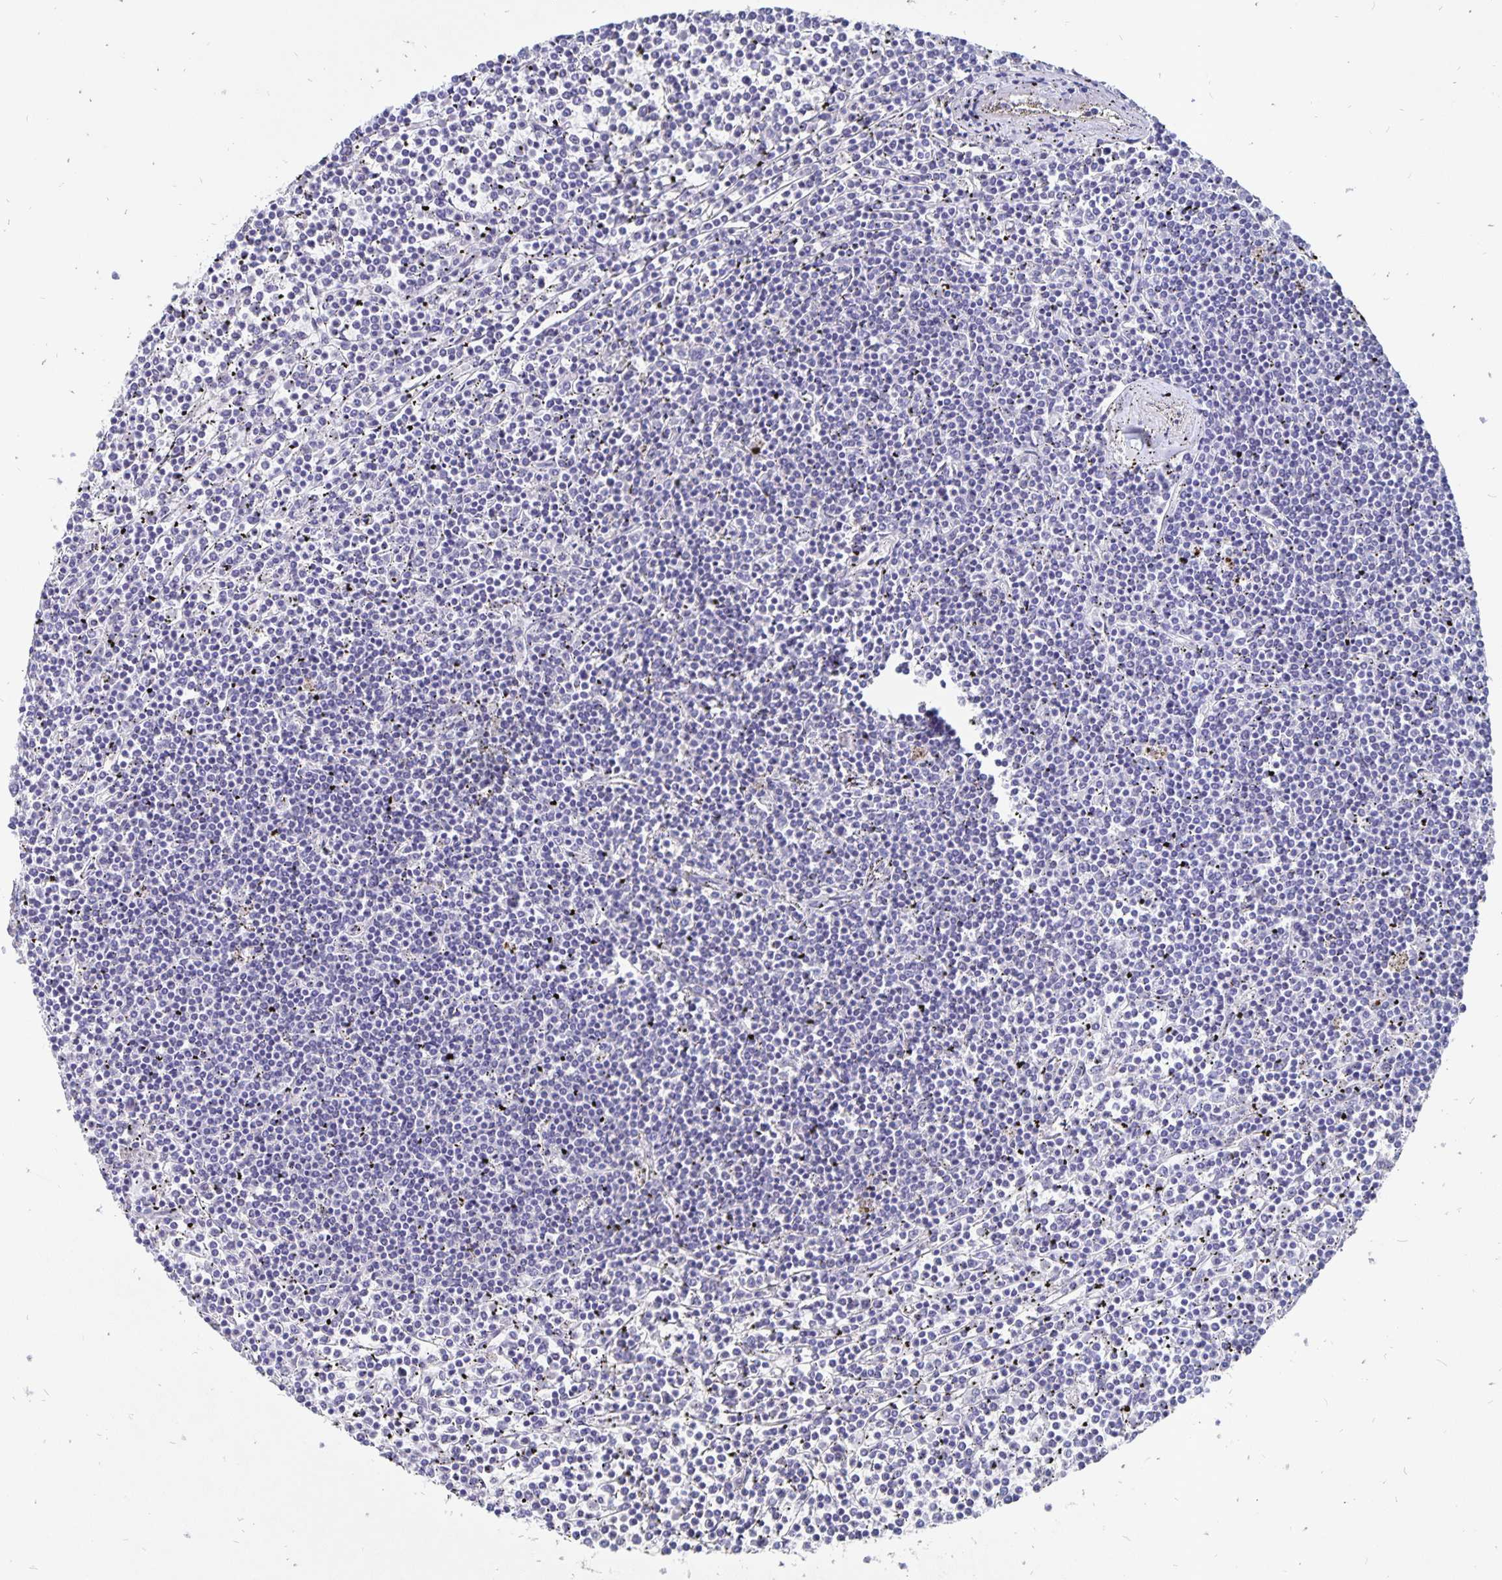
{"staining": {"intensity": "negative", "quantity": "none", "location": "none"}, "tissue": "lymphoma", "cell_type": "Tumor cells", "image_type": "cancer", "snomed": [{"axis": "morphology", "description": "Malignant lymphoma, non-Hodgkin's type, Low grade"}, {"axis": "topography", "description": "Spleen"}], "caption": "IHC photomicrograph of malignant lymphoma, non-Hodgkin's type (low-grade) stained for a protein (brown), which exhibits no expression in tumor cells.", "gene": "SMOC1", "patient": {"sex": "female", "age": 19}}